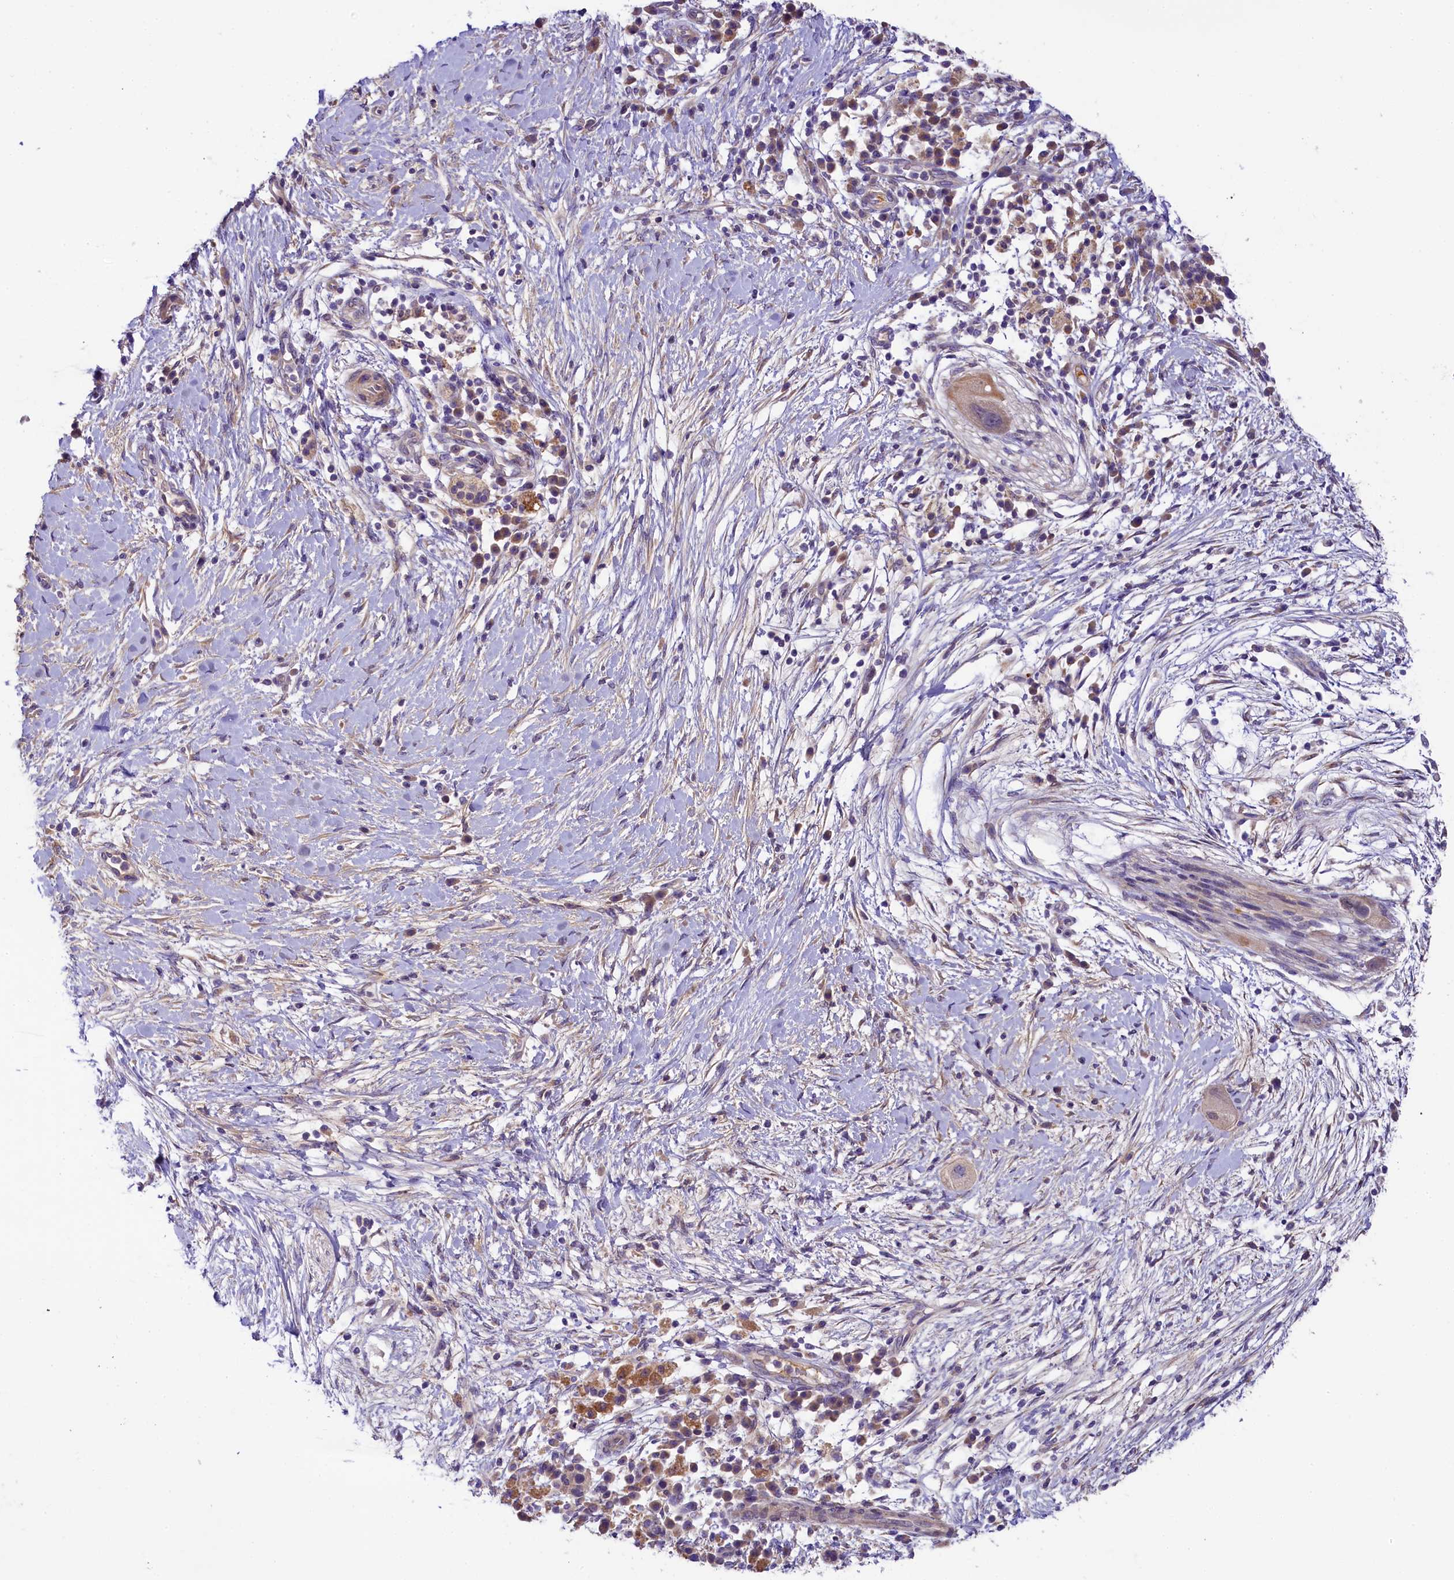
{"staining": {"intensity": "negative", "quantity": "none", "location": "none"}, "tissue": "pancreatic cancer", "cell_type": "Tumor cells", "image_type": "cancer", "snomed": [{"axis": "morphology", "description": "Adenocarcinoma, NOS"}, {"axis": "topography", "description": "Pancreas"}], "caption": "IHC histopathology image of neoplastic tissue: pancreatic cancer (adenocarcinoma) stained with DAB exhibits no significant protein expression in tumor cells.", "gene": "UBXN6", "patient": {"sex": "male", "age": 68}}